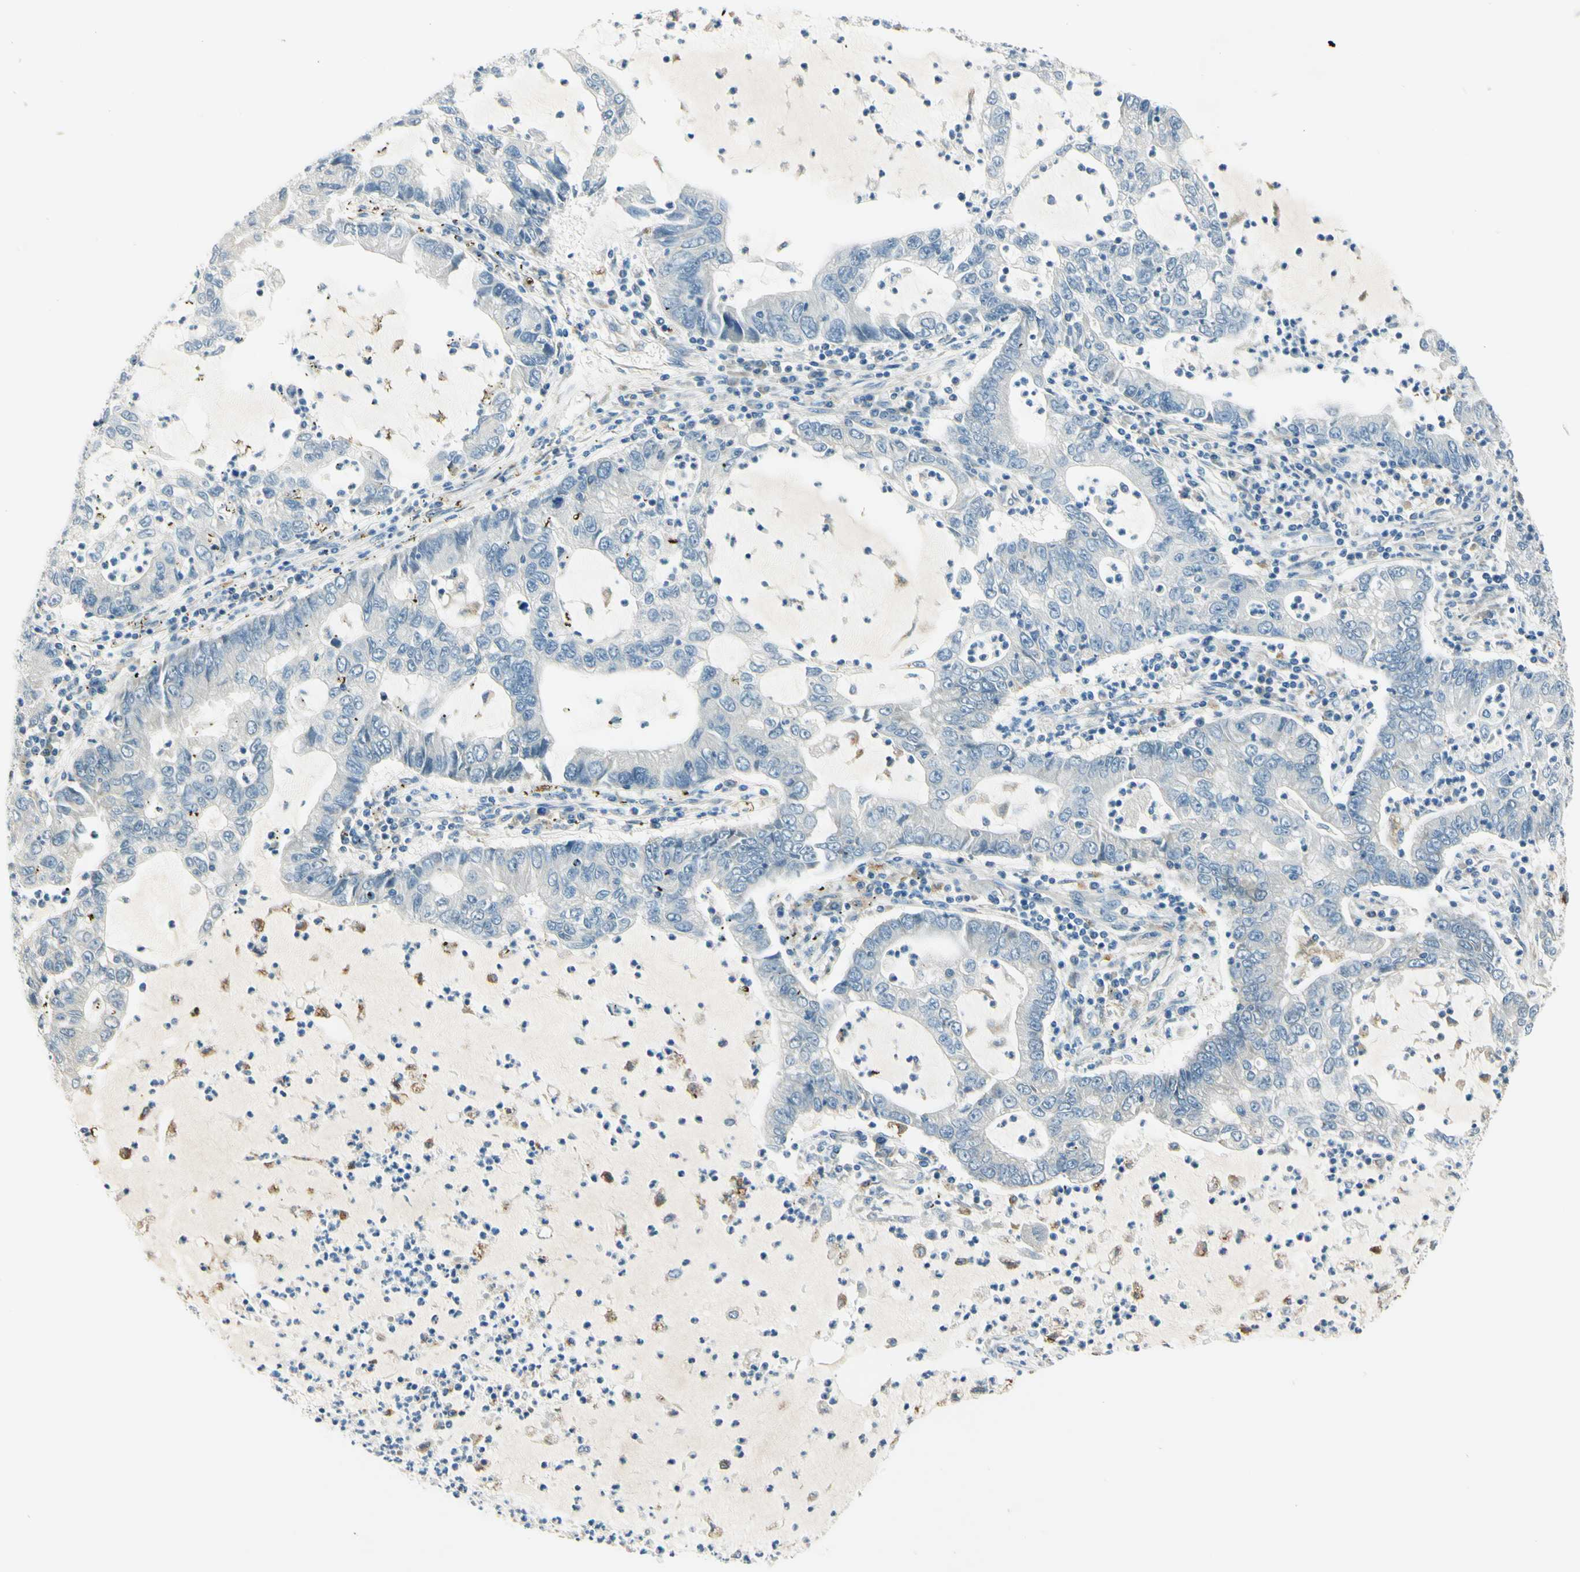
{"staining": {"intensity": "negative", "quantity": "none", "location": "none"}, "tissue": "lung cancer", "cell_type": "Tumor cells", "image_type": "cancer", "snomed": [{"axis": "morphology", "description": "Adenocarcinoma, NOS"}, {"axis": "topography", "description": "Lung"}], "caption": "Protein analysis of lung cancer shows no significant positivity in tumor cells.", "gene": "LAMA3", "patient": {"sex": "female", "age": 51}}